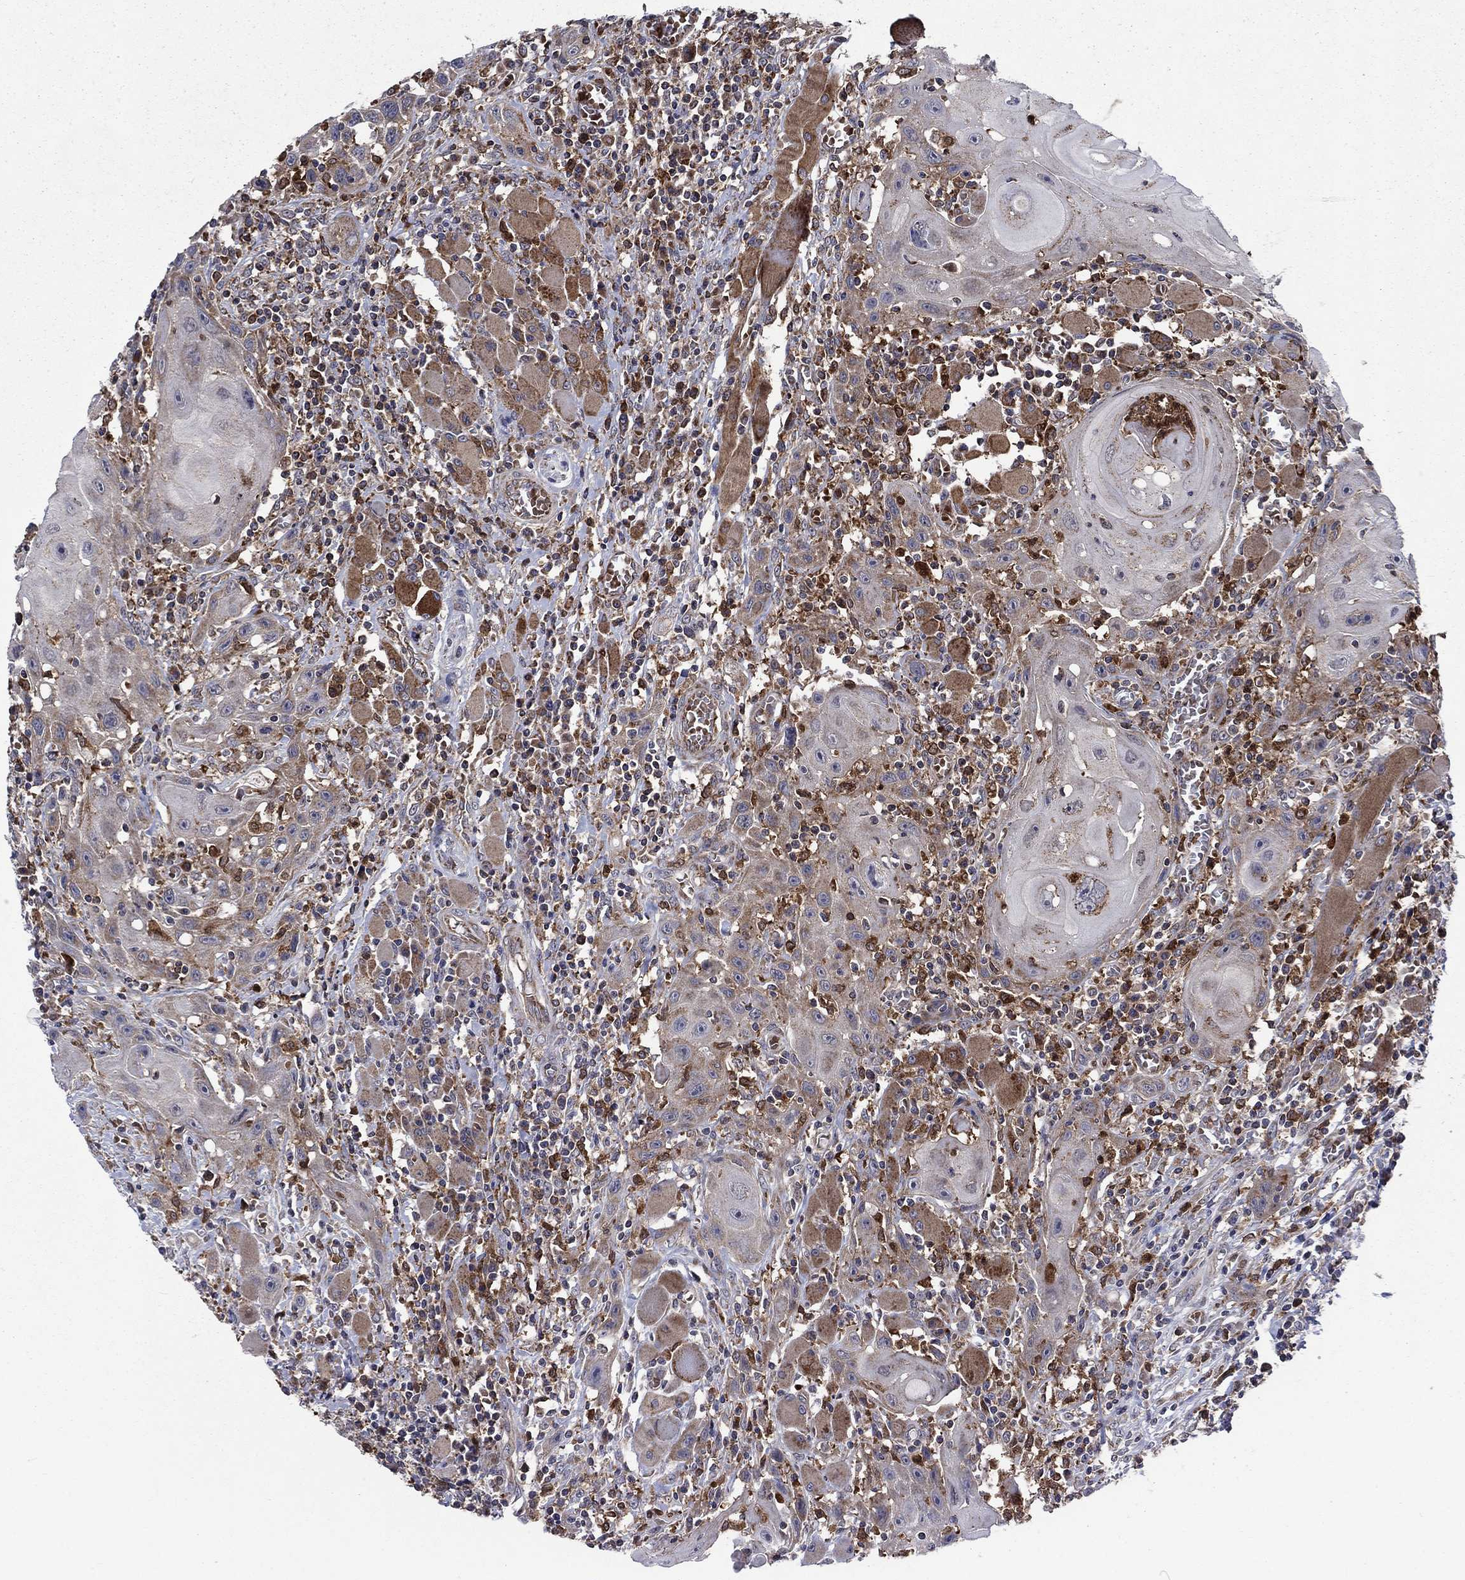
{"staining": {"intensity": "strong", "quantity": "<25%", "location": "cytoplasmic/membranous"}, "tissue": "head and neck cancer", "cell_type": "Tumor cells", "image_type": "cancer", "snomed": [{"axis": "morphology", "description": "Normal tissue, NOS"}, {"axis": "morphology", "description": "Squamous cell carcinoma, NOS"}, {"axis": "topography", "description": "Oral tissue"}, {"axis": "topography", "description": "Head-Neck"}], "caption": "Strong cytoplasmic/membranous protein positivity is present in approximately <25% of tumor cells in head and neck cancer (squamous cell carcinoma).", "gene": "RNF19B", "patient": {"sex": "male", "age": 71}}